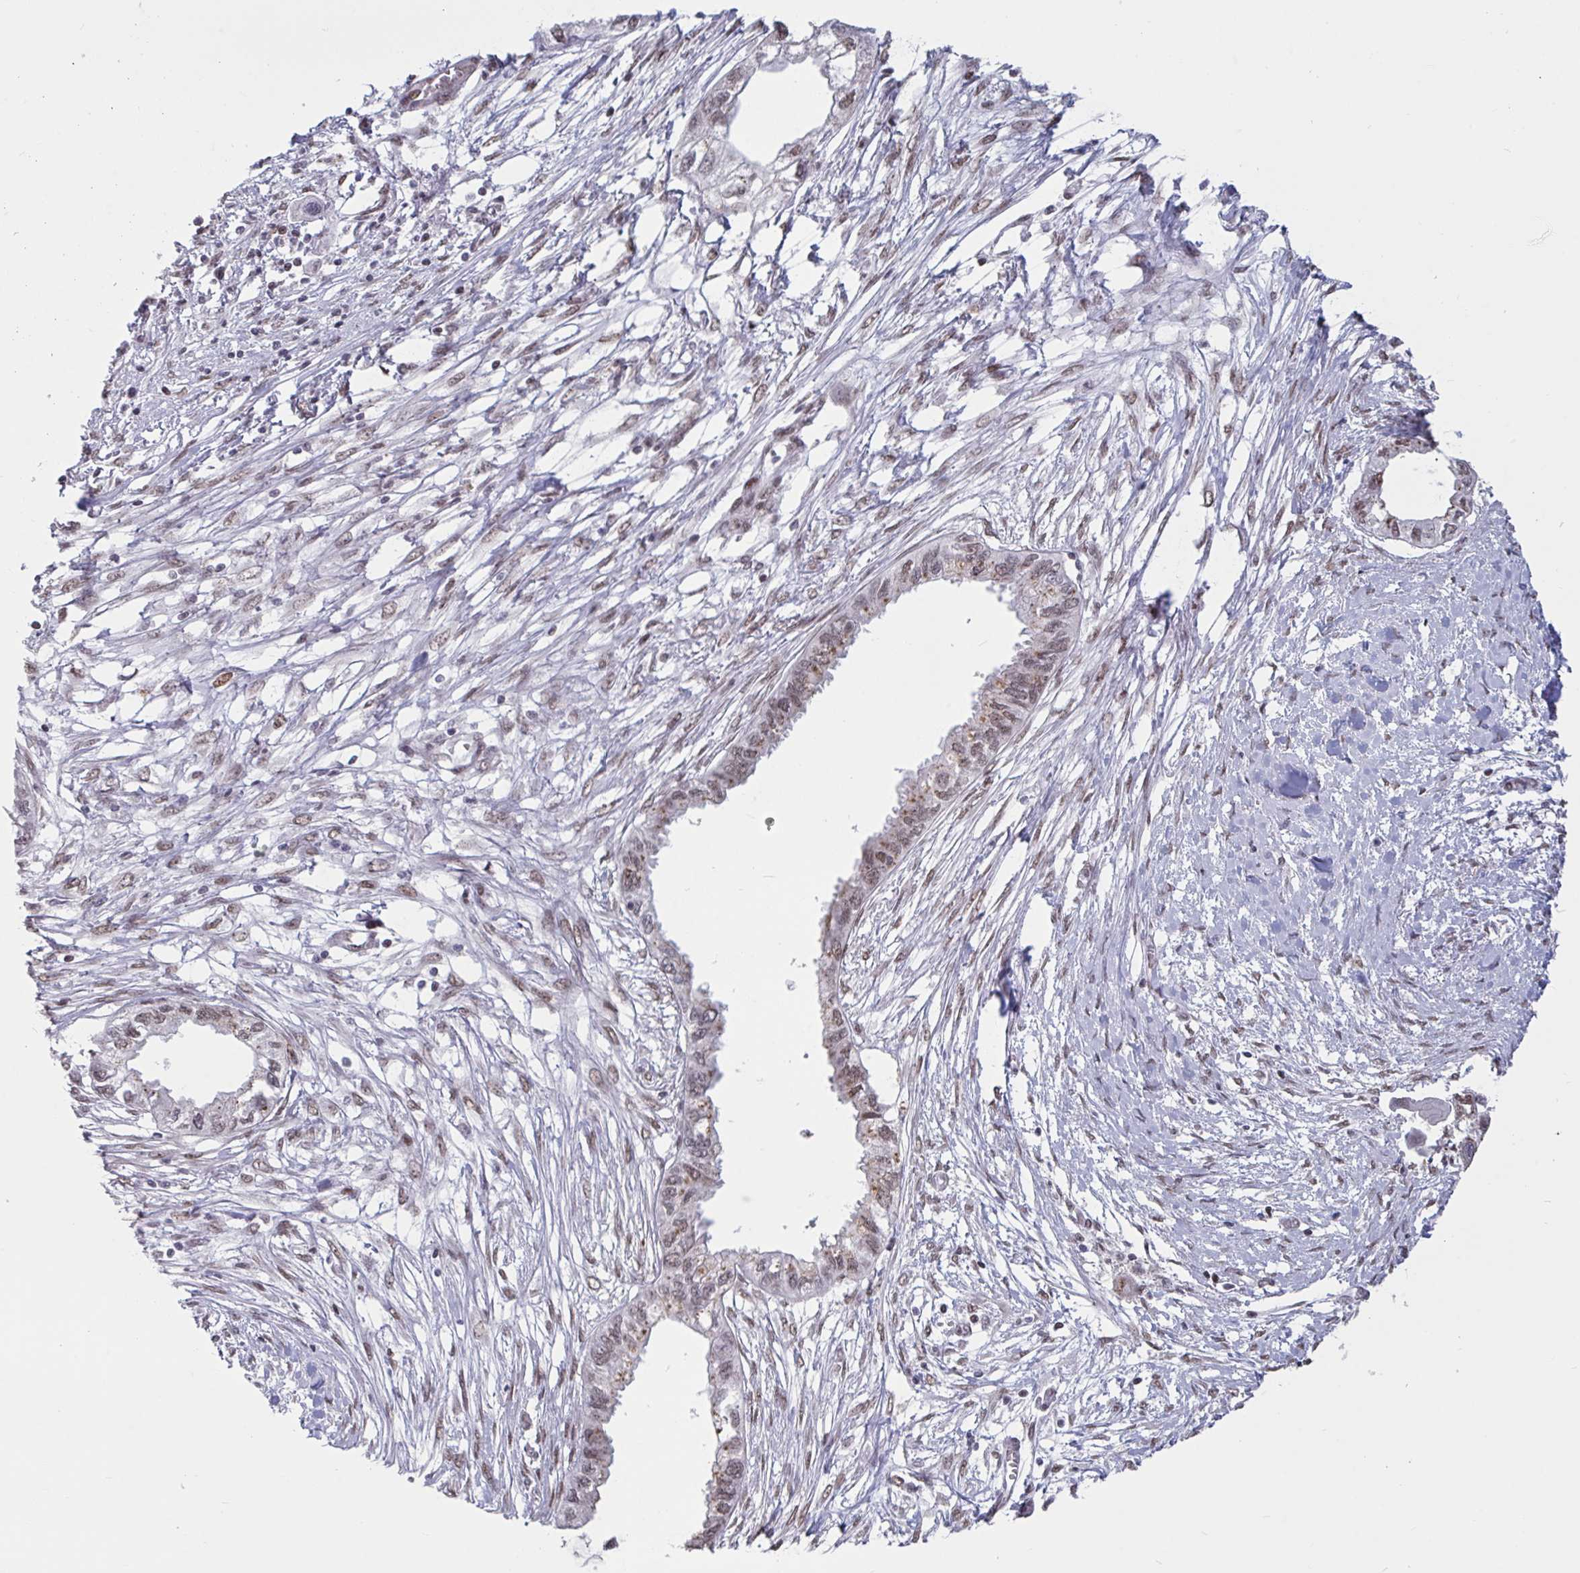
{"staining": {"intensity": "weak", "quantity": "<25%", "location": "nuclear"}, "tissue": "endometrial cancer", "cell_type": "Tumor cells", "image_type": "cancer", "snomed": [{"axis": "morphology", "description": "Adenocarcinoma, NOS"}, {"axis": "morphology", "description": "Adenocarcinoma, metastatic, NOS"}, {"axis": "topography", "description": "Adipose tissue"}, {"axis": "topography", "description": "Endometrium"}], "caption": "DAB immunohistochemical staining of human endometrial cancer shows no significant positivity in tumor cells. The staining was performed using DAB to visualize the protein expression in brown, while the nuclei were stained in blue with hematoxylin (Magnification: 20x).", "gene": "CBFA2T2", "patient": {"sex": "female", "age": 67}}